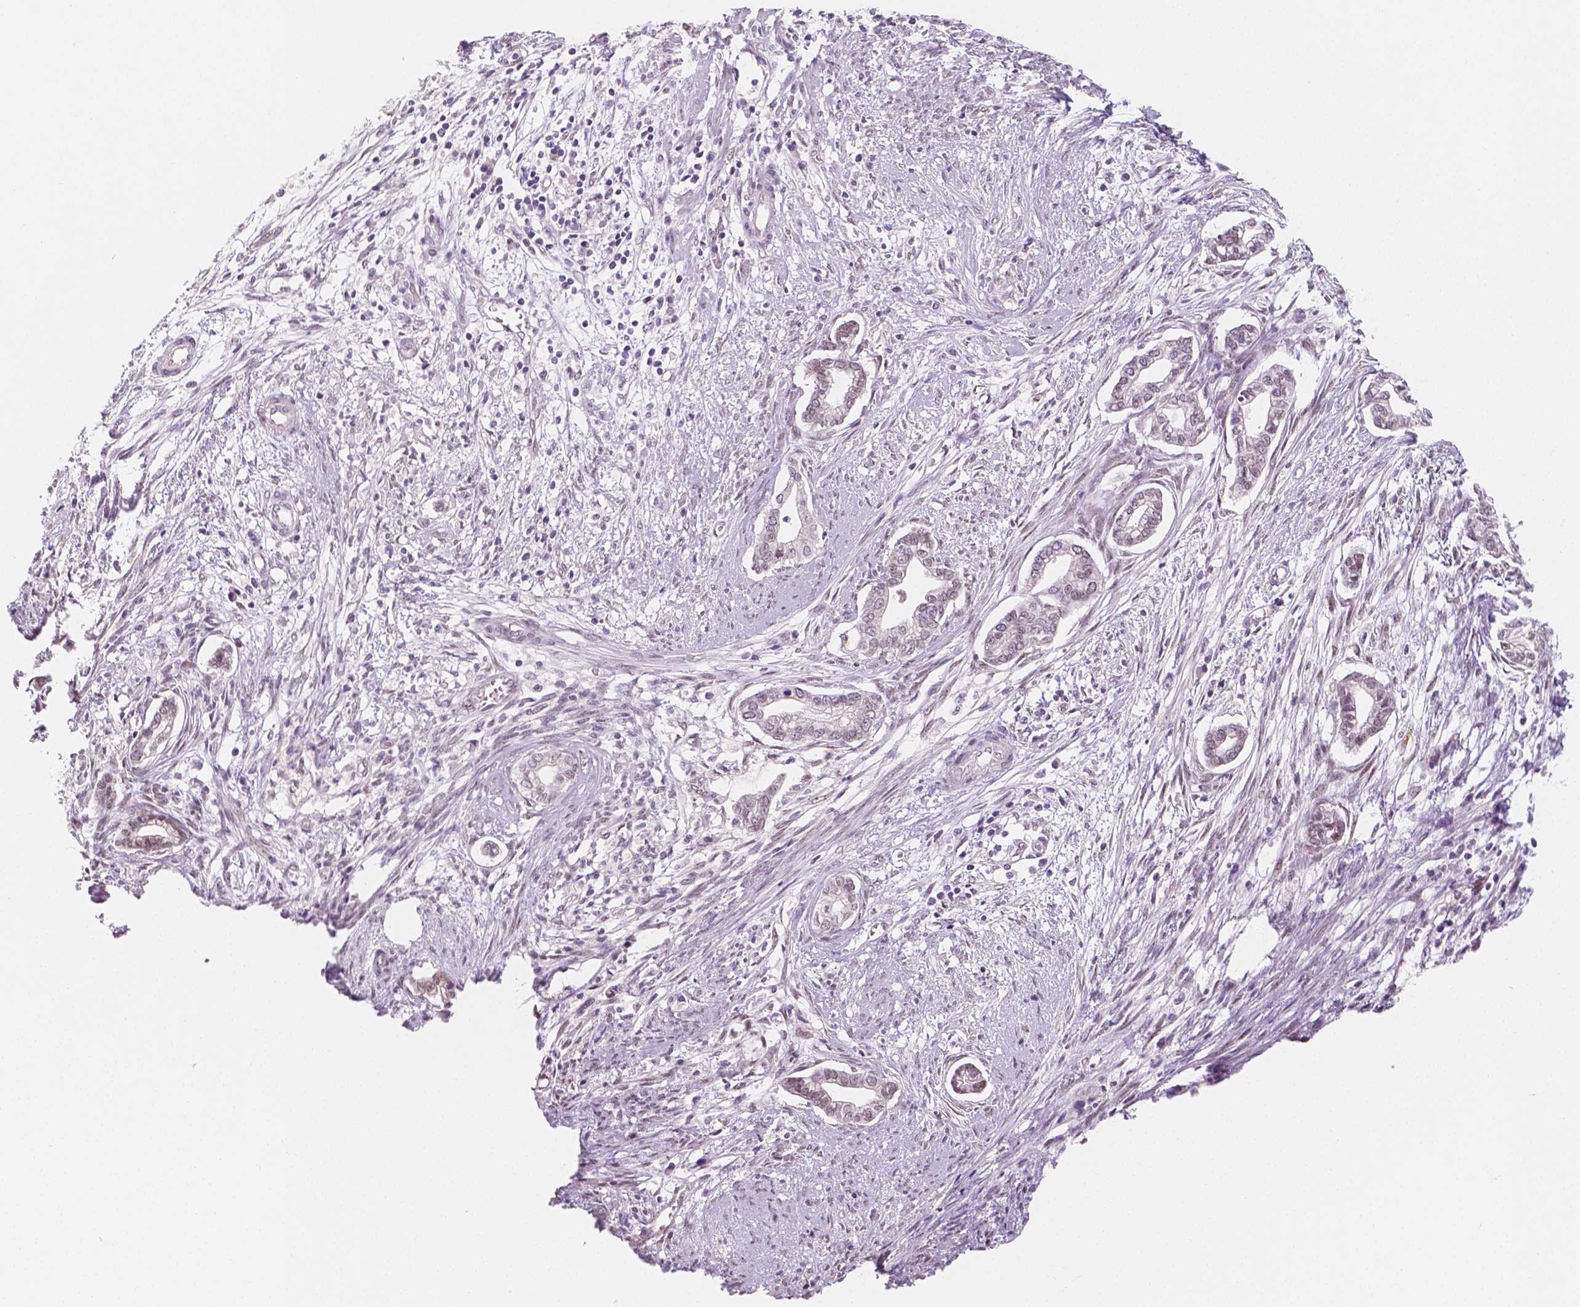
{"staining": {"intensity": "weak", "quantity": "<25%", "location": "nuclear"}, "tissue": "cervical cancer", "cell_type": "Tumor cells", "image_type": "cancer", "snomed": [{"axis": "morphology", "description": "Adenocarcinoma, NOS"}, {"axis": "topography", "description": "Cervix"}], "caption": "The micrograph exhibits no significant positivity in tumor cells of cervical cancer (adenocarcinoma).", "gene": "KDM5B", "patient": {"sex": "female", "age": 62}}